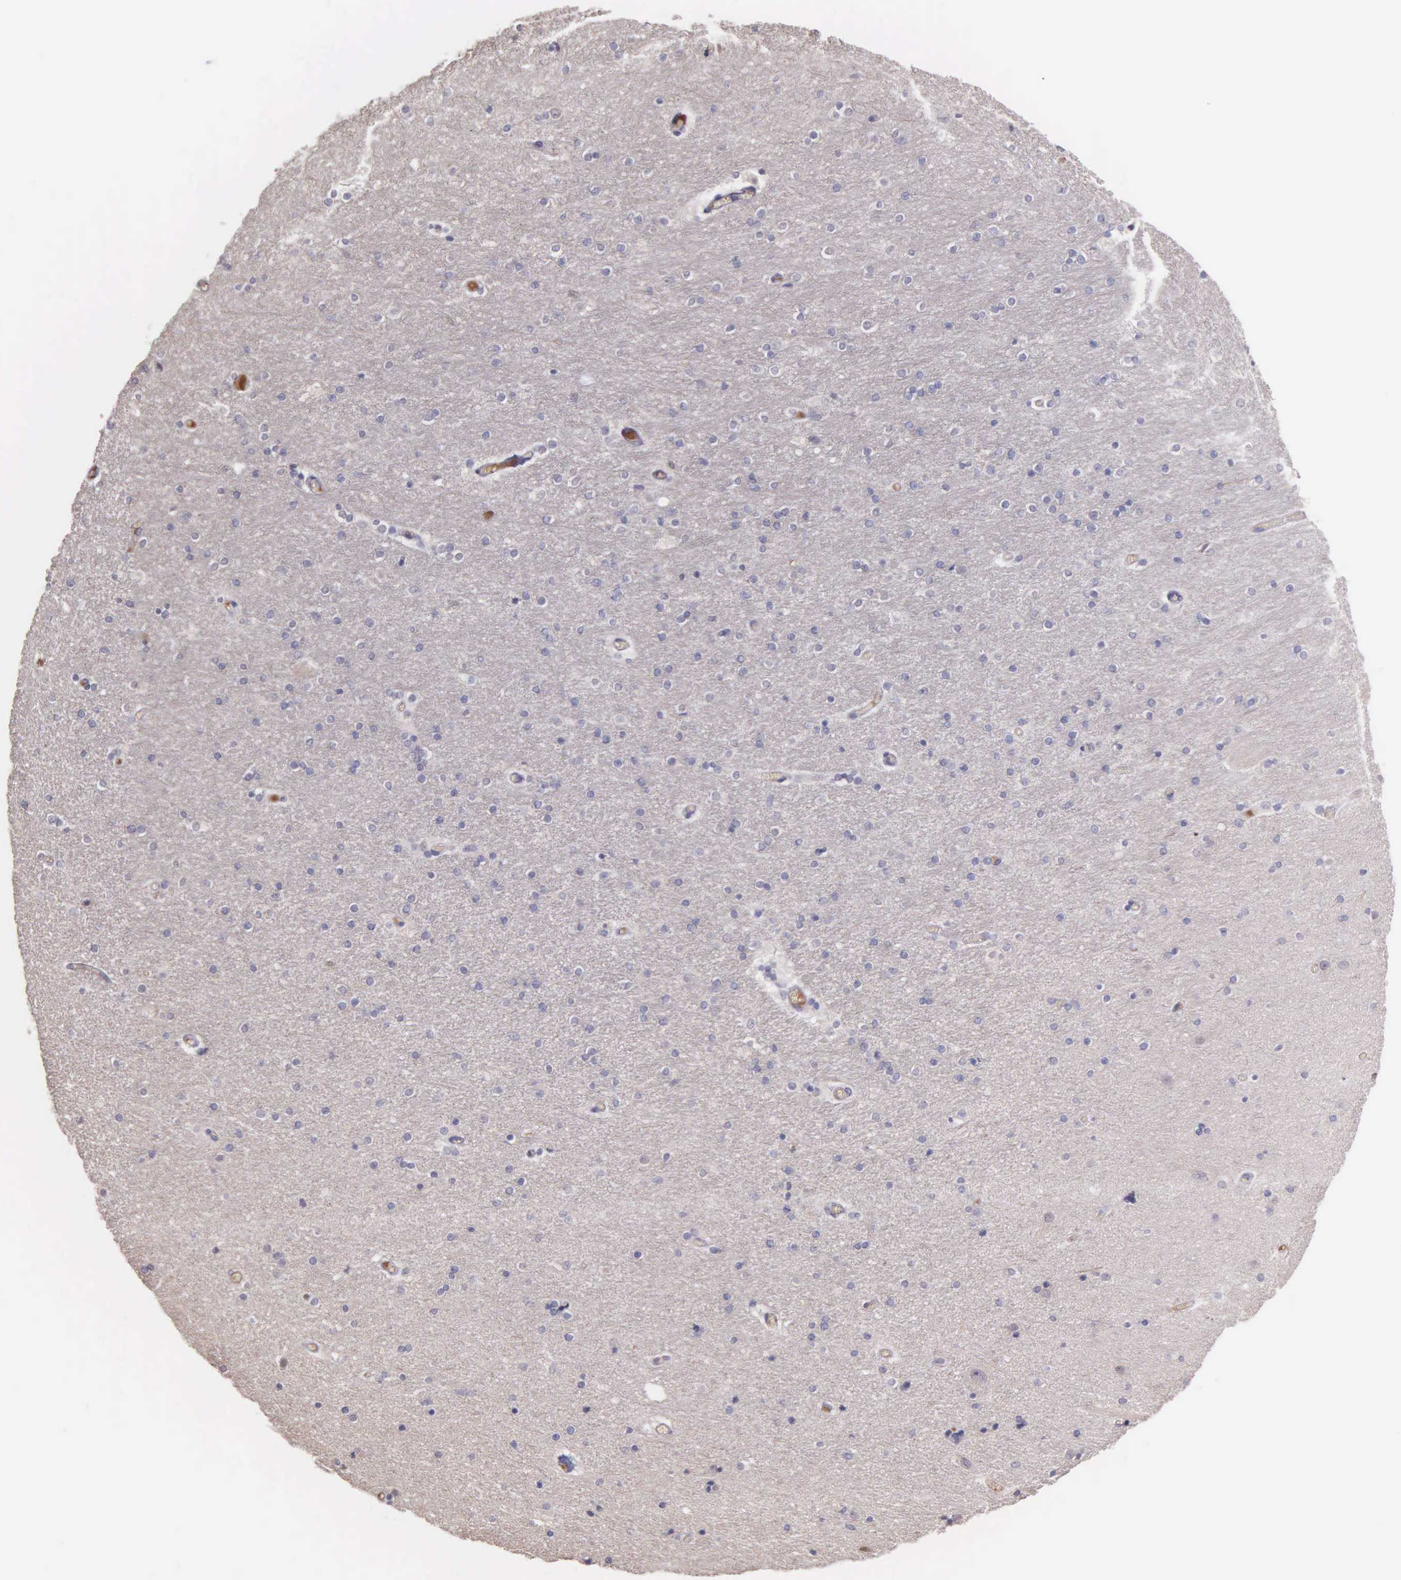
{"staining": {"intensity": "negative", "quantity": "none", "location": "none"}, "tissue": "hippocampus", "cell_type": "Glial cells", "image_type": "normal", "snomed": [{"axis": "morphology", "description": "Normal tissue, NOS"}, {"axis": "topography", "description": "Hippocampus"}], "caption": "The histopathology image demonstrates no significant positivity in glial cells of hippocampus. Brightfield microscopy of immunohistochemistry (IHC) stained with DAB (3,3'-diaminobenzidine) (brown) and hematoxylin (blue), captured at high magnification.", "gene": "MCM5", "patient": {"sex": "female", "age": 54}}